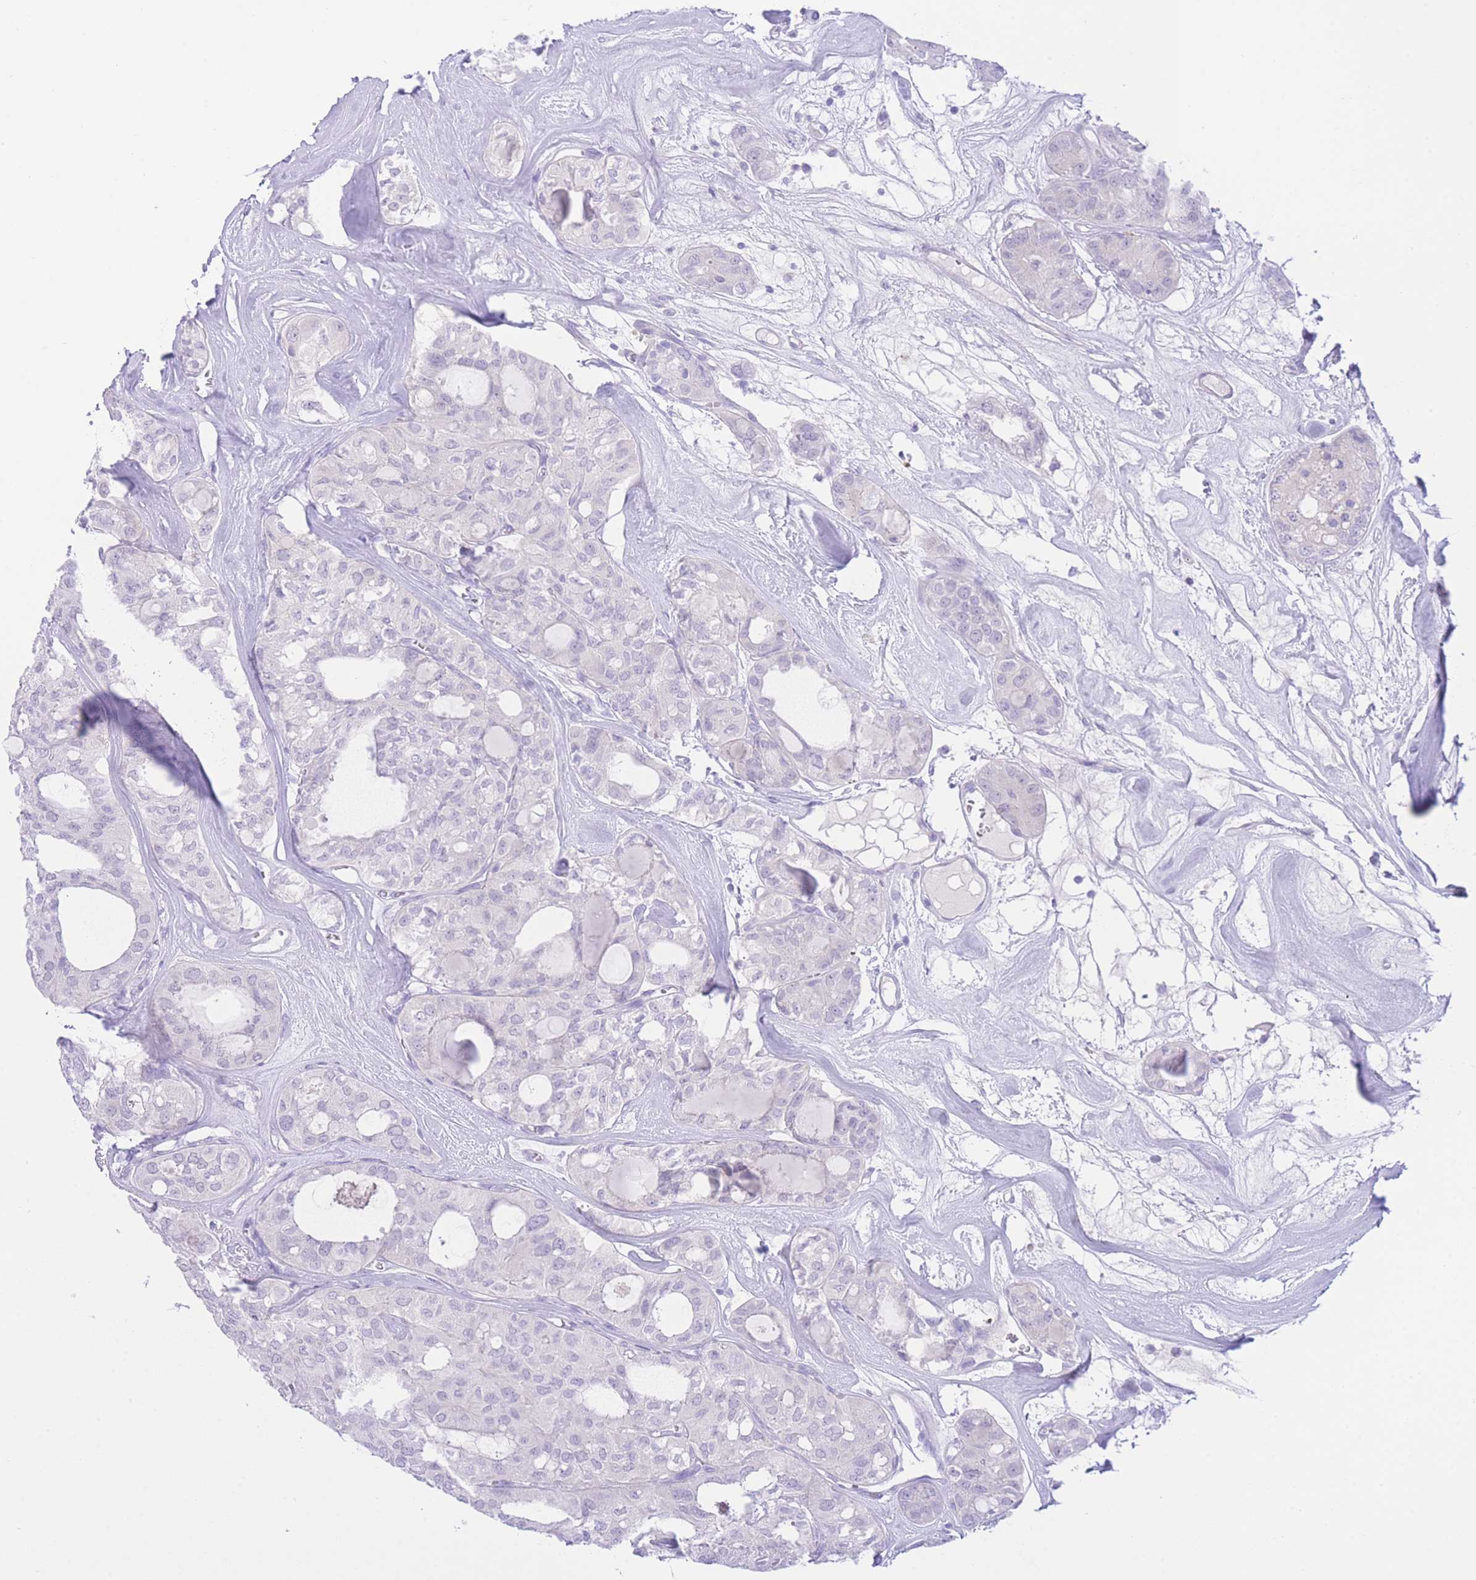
{"staining": {"intensity": "negative", "quantity": "none", "location": "none"}, "tissue": "thyroid cancer", "cell_type": "Tumor cells", "image_type": "cancer", "snomed": [{"axis": "morphology", "description": "Follicular adenoma carcinoma, NOS"}, {"axis": "topography", "description": "Thyroid gland"}], "caption": "This is an immunohistochemistry (IHC) micrograph of thyroid cancer (follicular adenoma carcinoma). There is no positivity in tumor cells.", "gene": "ZNF212", "patient": {"sex": "male", "age": 75}}